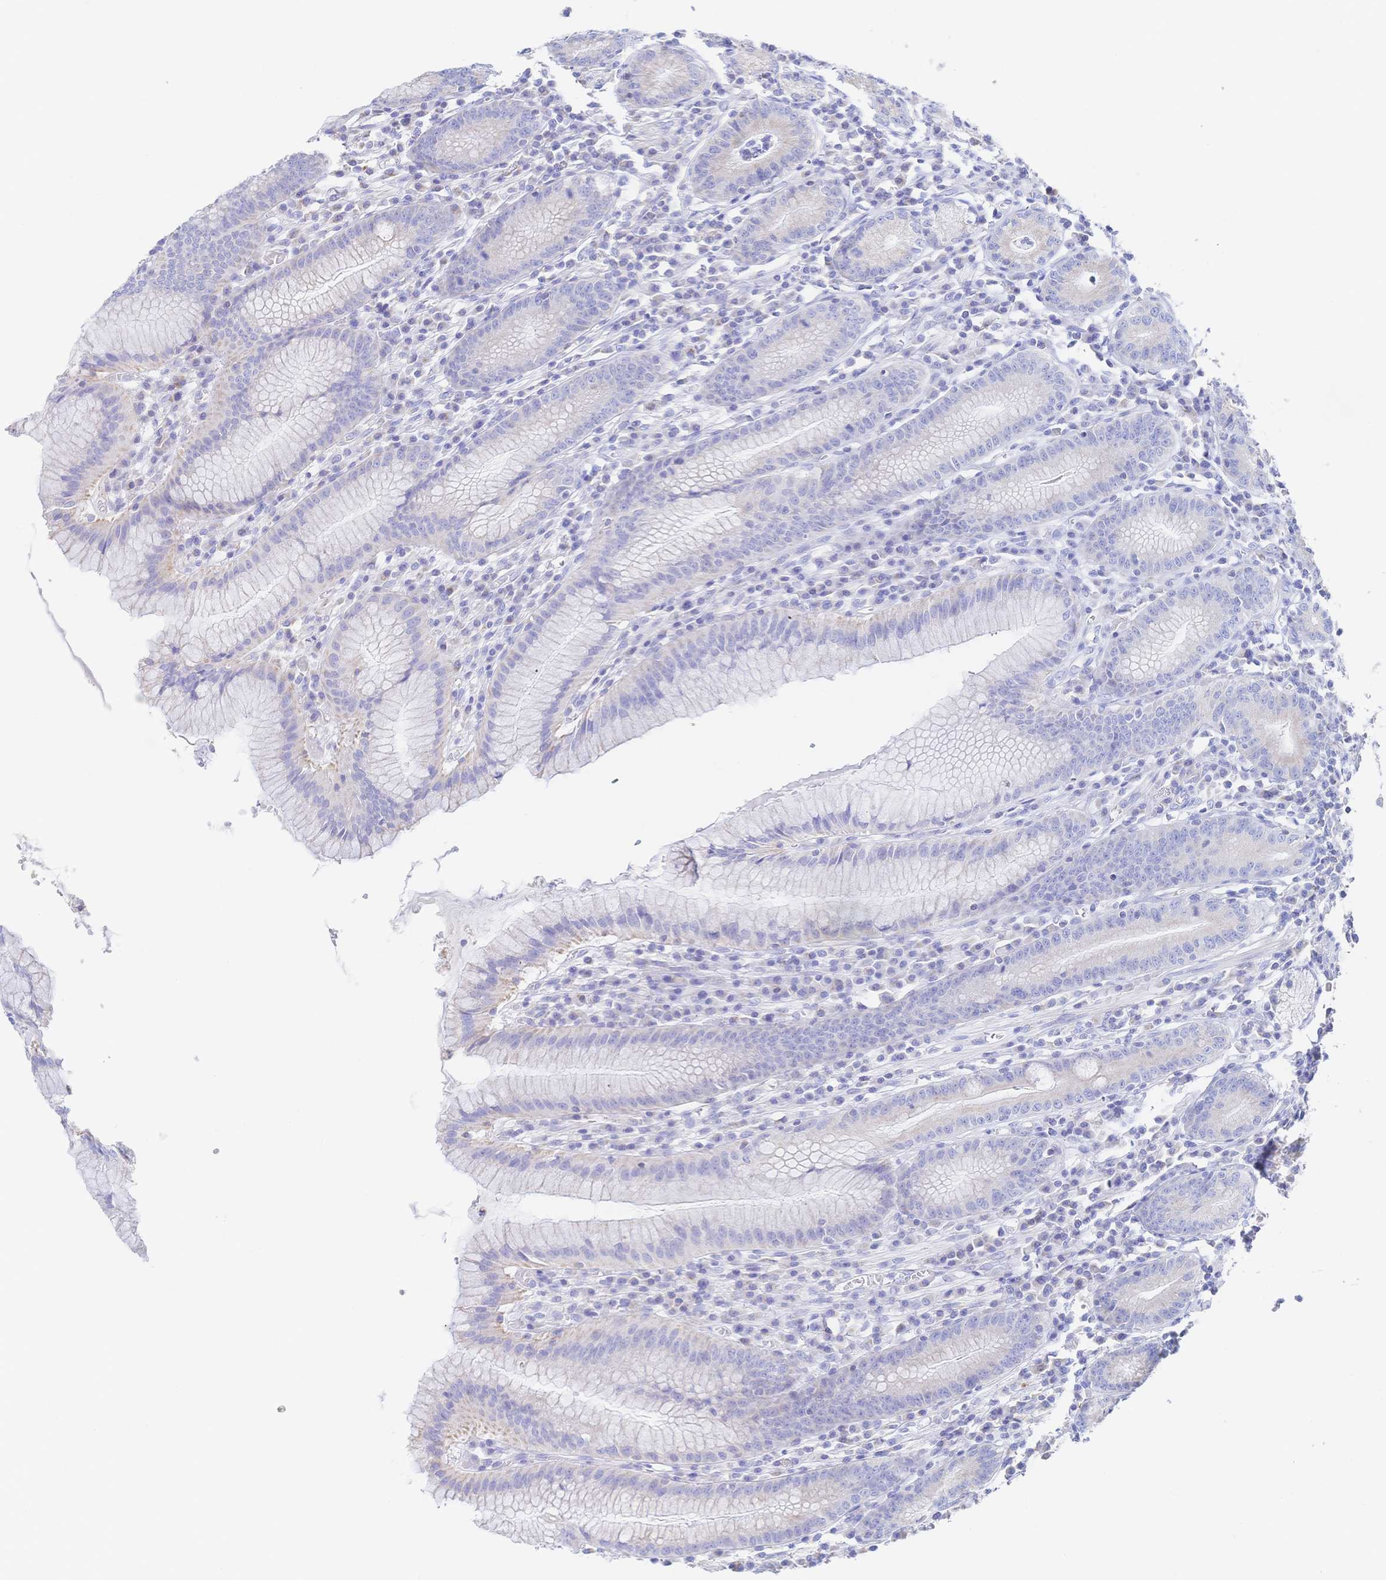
{"staining": {"intensity": "moderate", "quantity": "<25%", "location": "cytoplasmic/membranous"}, "tissue": "stomach", "cell_type": "Glandular cells", "image_type": "normal", "snomed": [{"axis": "morphology", "description": "Normal tissue, NOS"}, {"axis": "topography", "description": "Stomach"}], "caption": "Benign stomach shows moderate cytoplasmic/membranous positivity in about <25% of glandular cells.", "gene": "SYNGR4", "patient": {"sex": "male", "age": 55}}